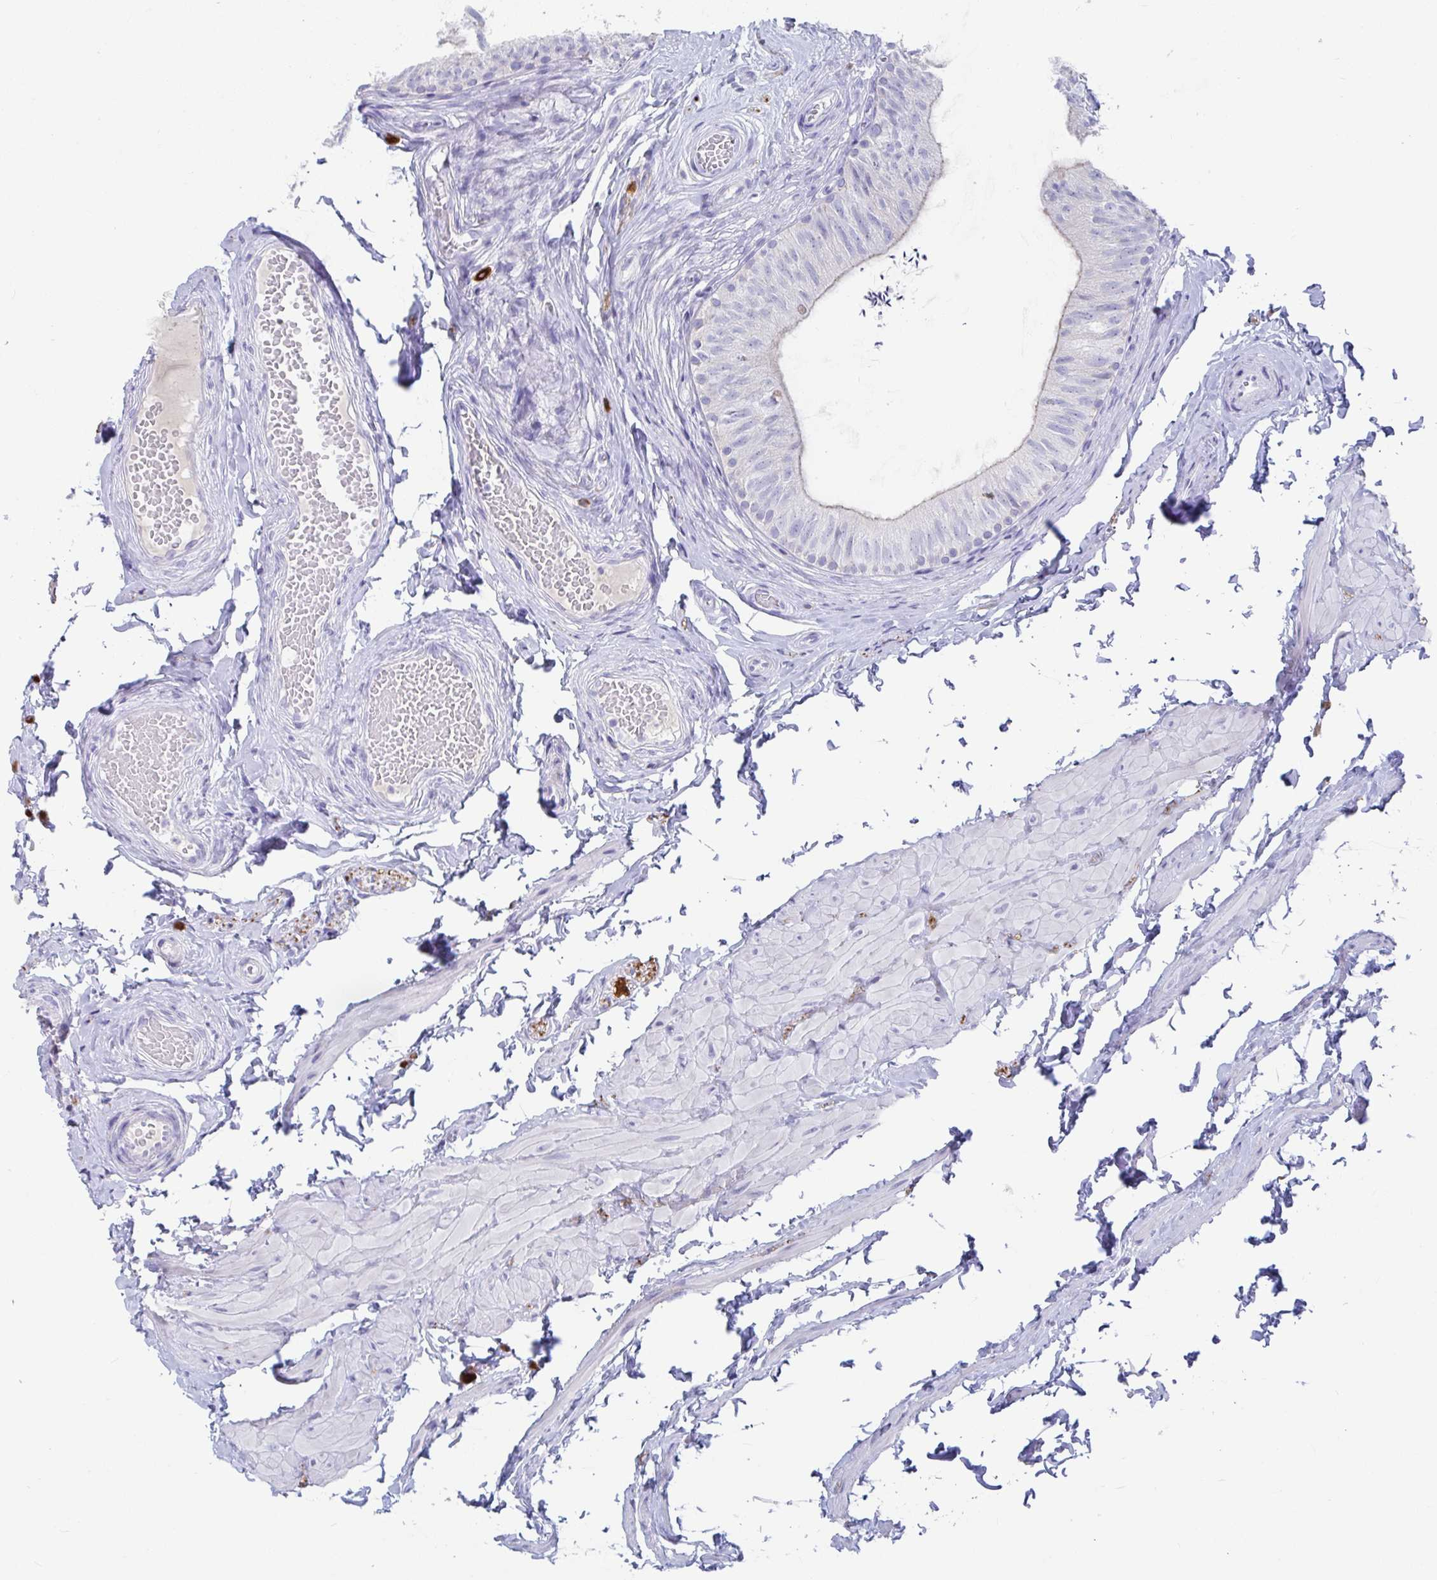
{"staining": {"intensity": "negative", "quantity": "none", "location": "none"}, "tissue": "epididymis", "cell_type": "Glandular cells", "image_type": "normal", "snomed": [{"axis": "morphology", "description": "Normal tissue, NOS"}, {"axis": "topography", "description": "Epididymis, spermatic cord, NOS"}, {"axis": "topography", "description": "Epididymis"}, {"axis": "topography", "description": "Peripheral nerve tissue"}], "caption": "IHC micrograph of benign epididymis stained for a protein (brown), which reveals no expression in glandular cells.", "gene": "PLA2G1B", "patient": {"sex": "male", "age": 29}}